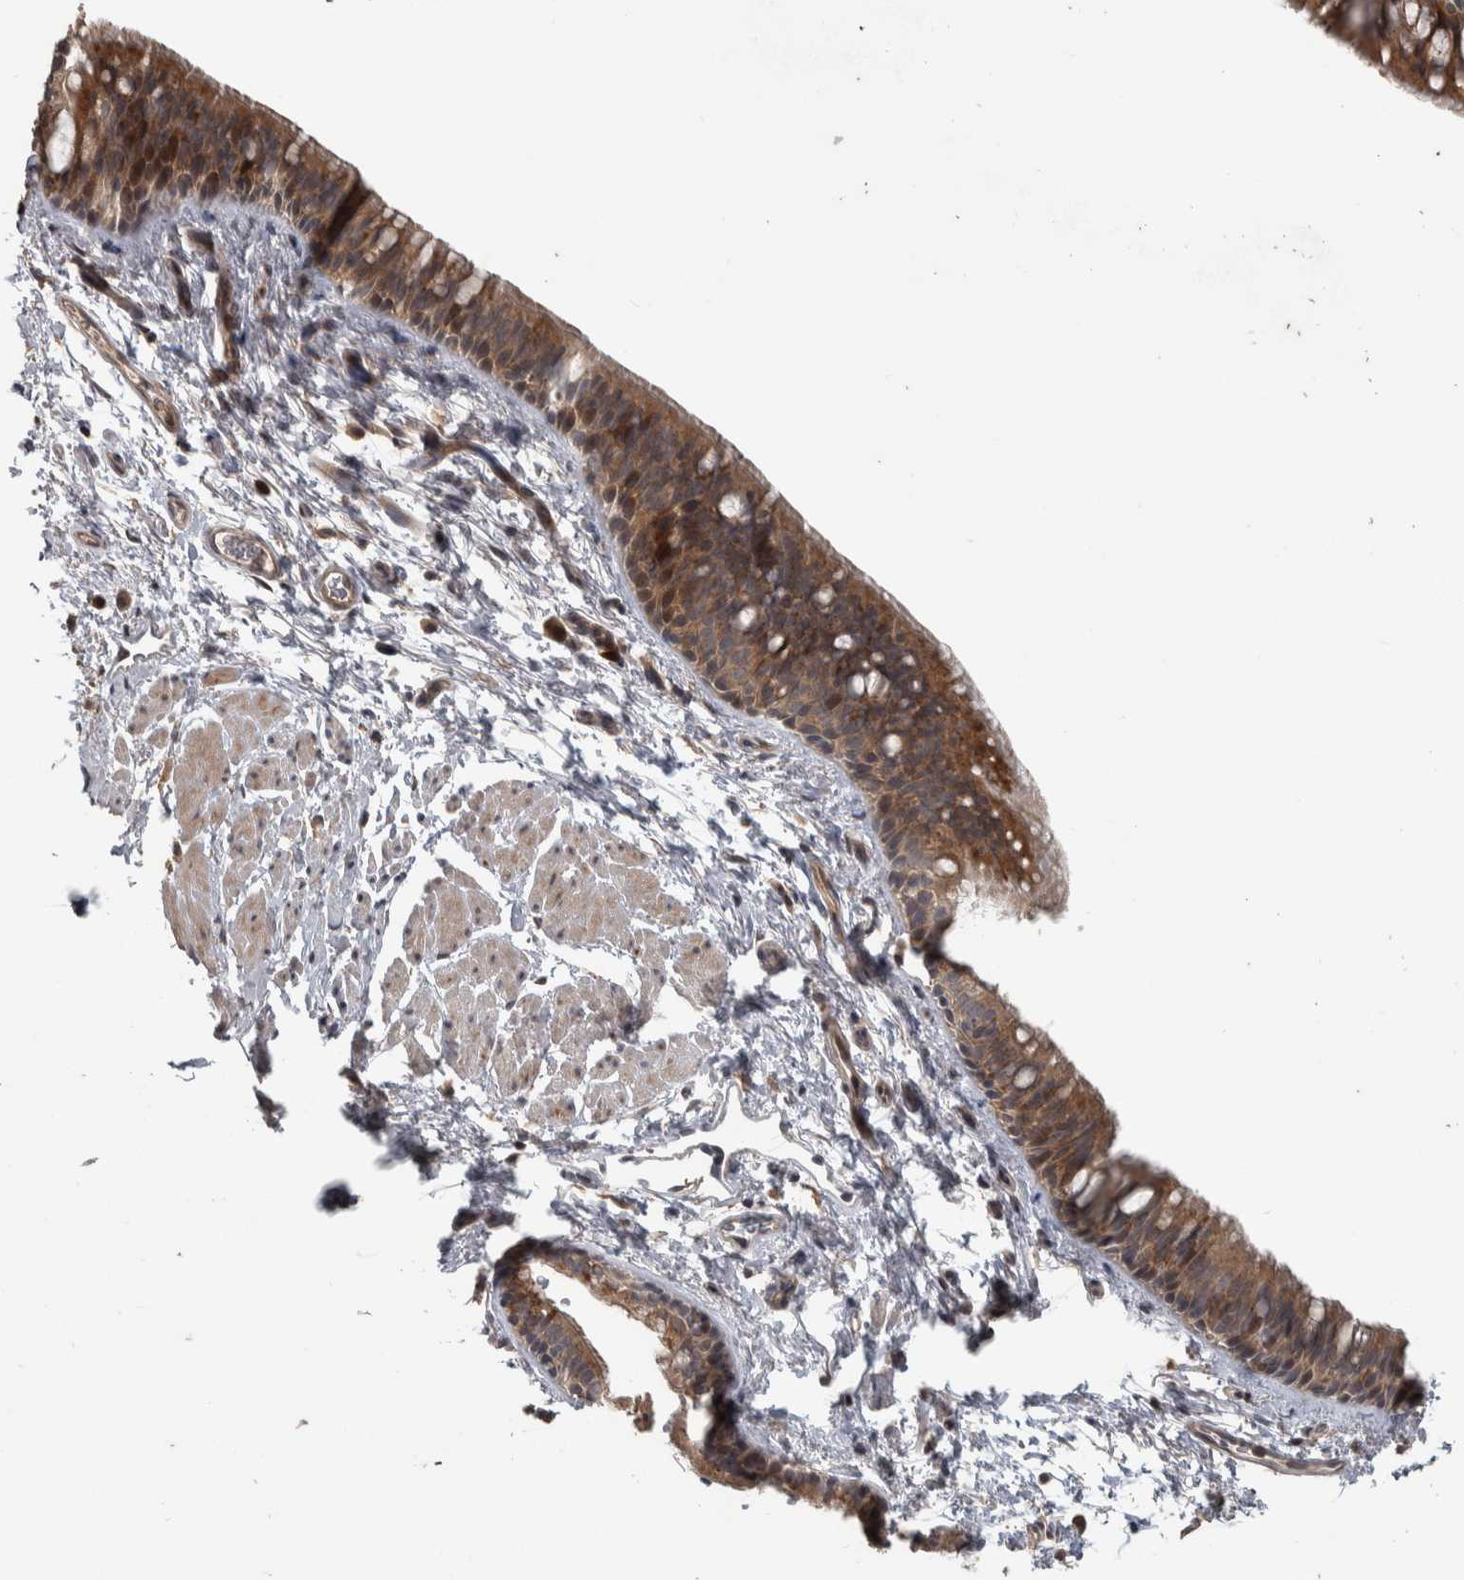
{"staining": {"intensity": "moderate", "quantity": ">75%", "location": "cytoplasmic/membranous"}, "tissue": "bronchus", "cell_type": "Respiratory epithelial cells", "image_type": "normal", "snomed": [{"axis": "morphology", "description": "Normal tissue, NOS"}, {"axis": "topography", "description": "Cartilage tissue"}, {"axis": "topography", "description": "Bronchus"}, {"axis": "topography", "description": "Lung"}], "caption": "Bronchus stained for a protein shows moderate cytoplasmic/membranous positivity in respiratory epithelial cells. (brown staining indicates protein expression, while blue staining denotes nuclei).", "gene": "ERAL1", "patient": {"sex": "male", "age": 64}}